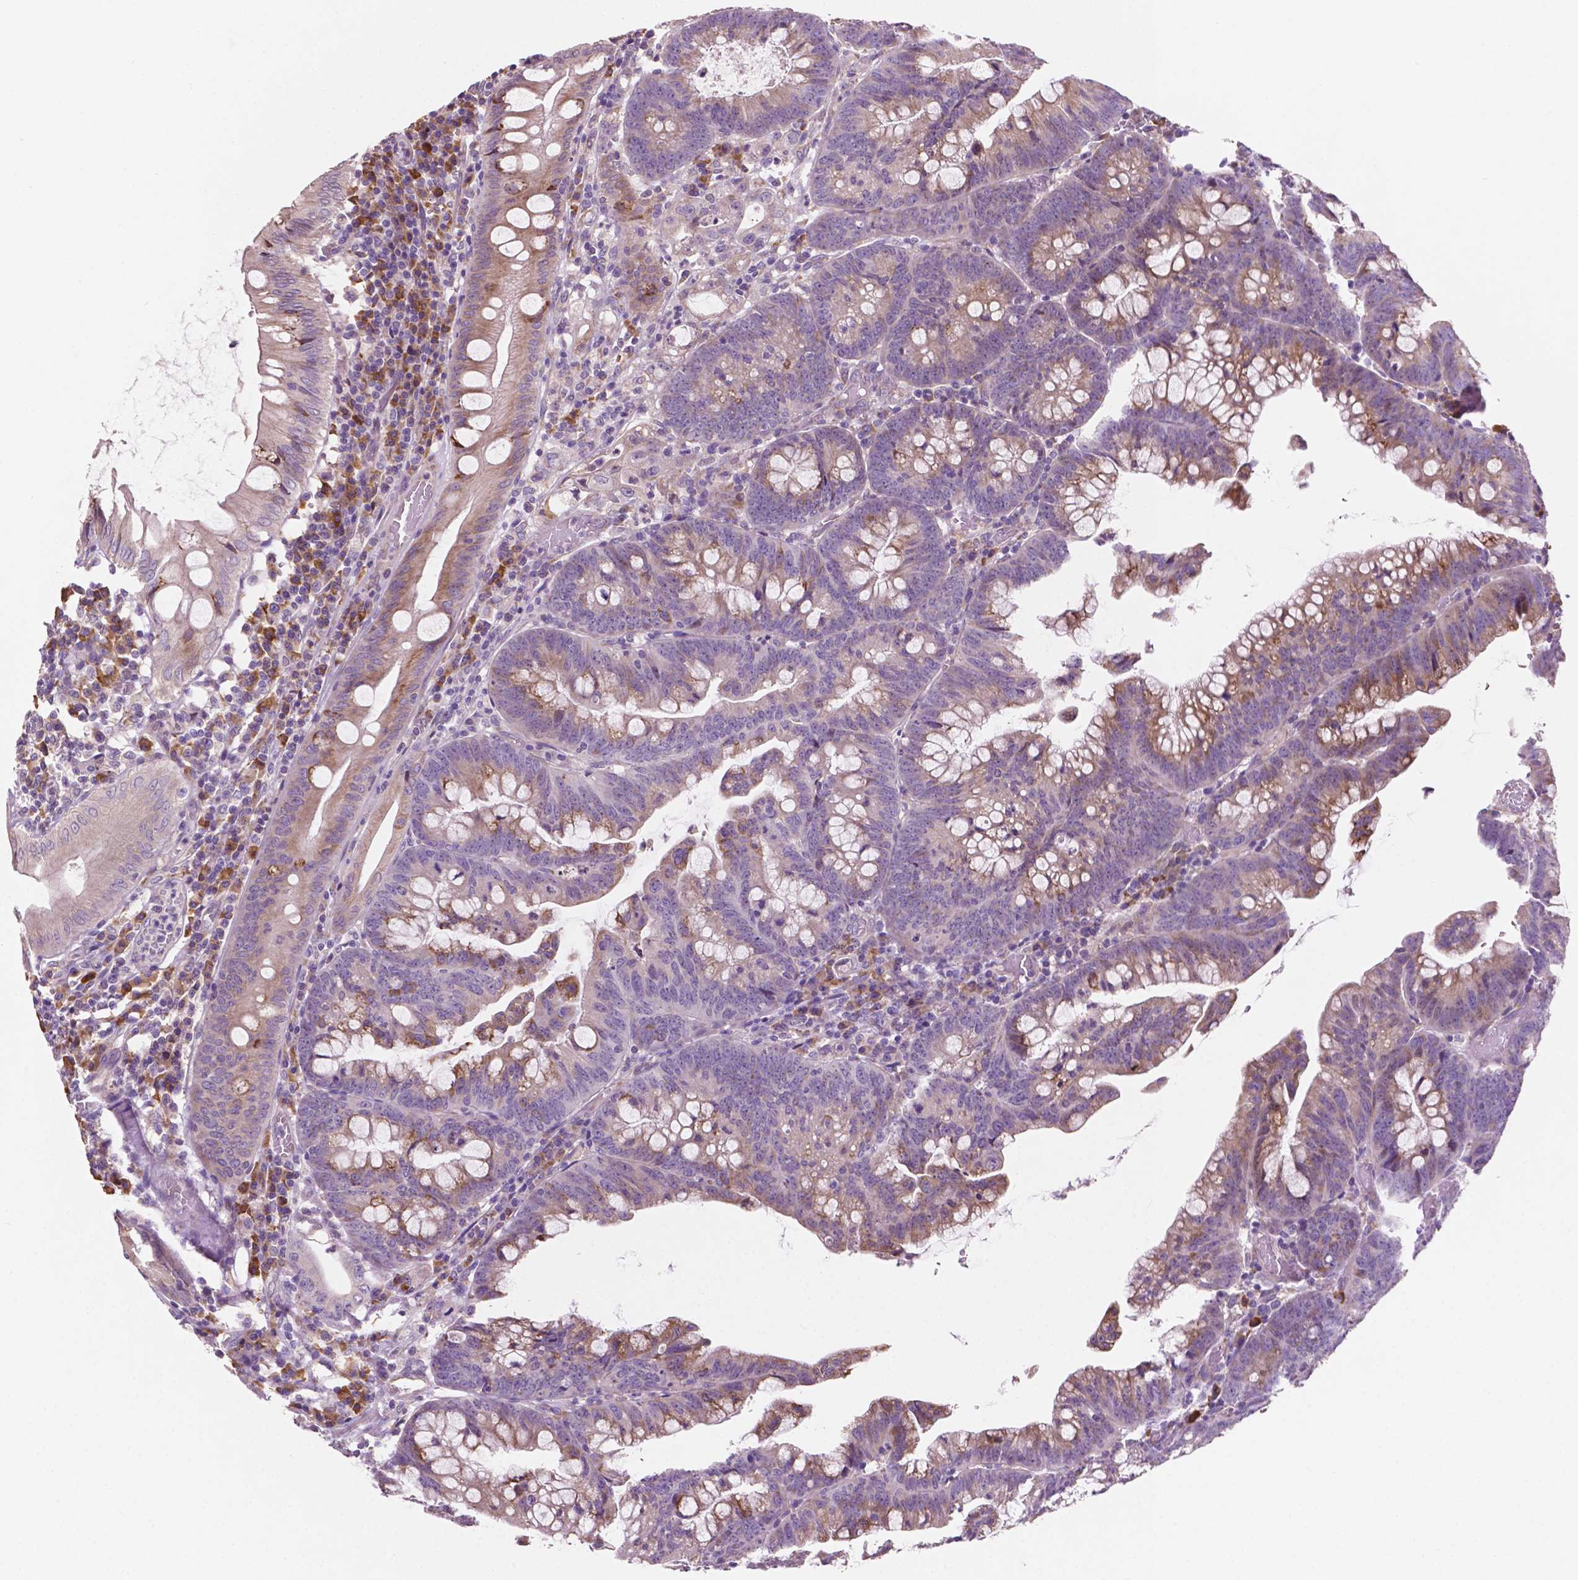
{"staining": {"intensity": "moderate", "quantity": "25%-75%", "location": "cytoplasmic/membranous"}, "tissue": "colorectal cancer", "cell_type": "Tumor cells", "image_type": "cancer", "snomed": [{"axis": "morphology", "description": "Adenocarcinoma, NOS"}, {"axis": "topography", "description": "Colon"}], "caption": "This image exhibits immunohistochemistry (IHC) staining of human colorectal cancer, with medium moderate cytoplasmic/membranous expression in approximately 25%-75% of tumor cells.", "gene": "LRP1B", "patient": {"sex": "male", "age": 62}}